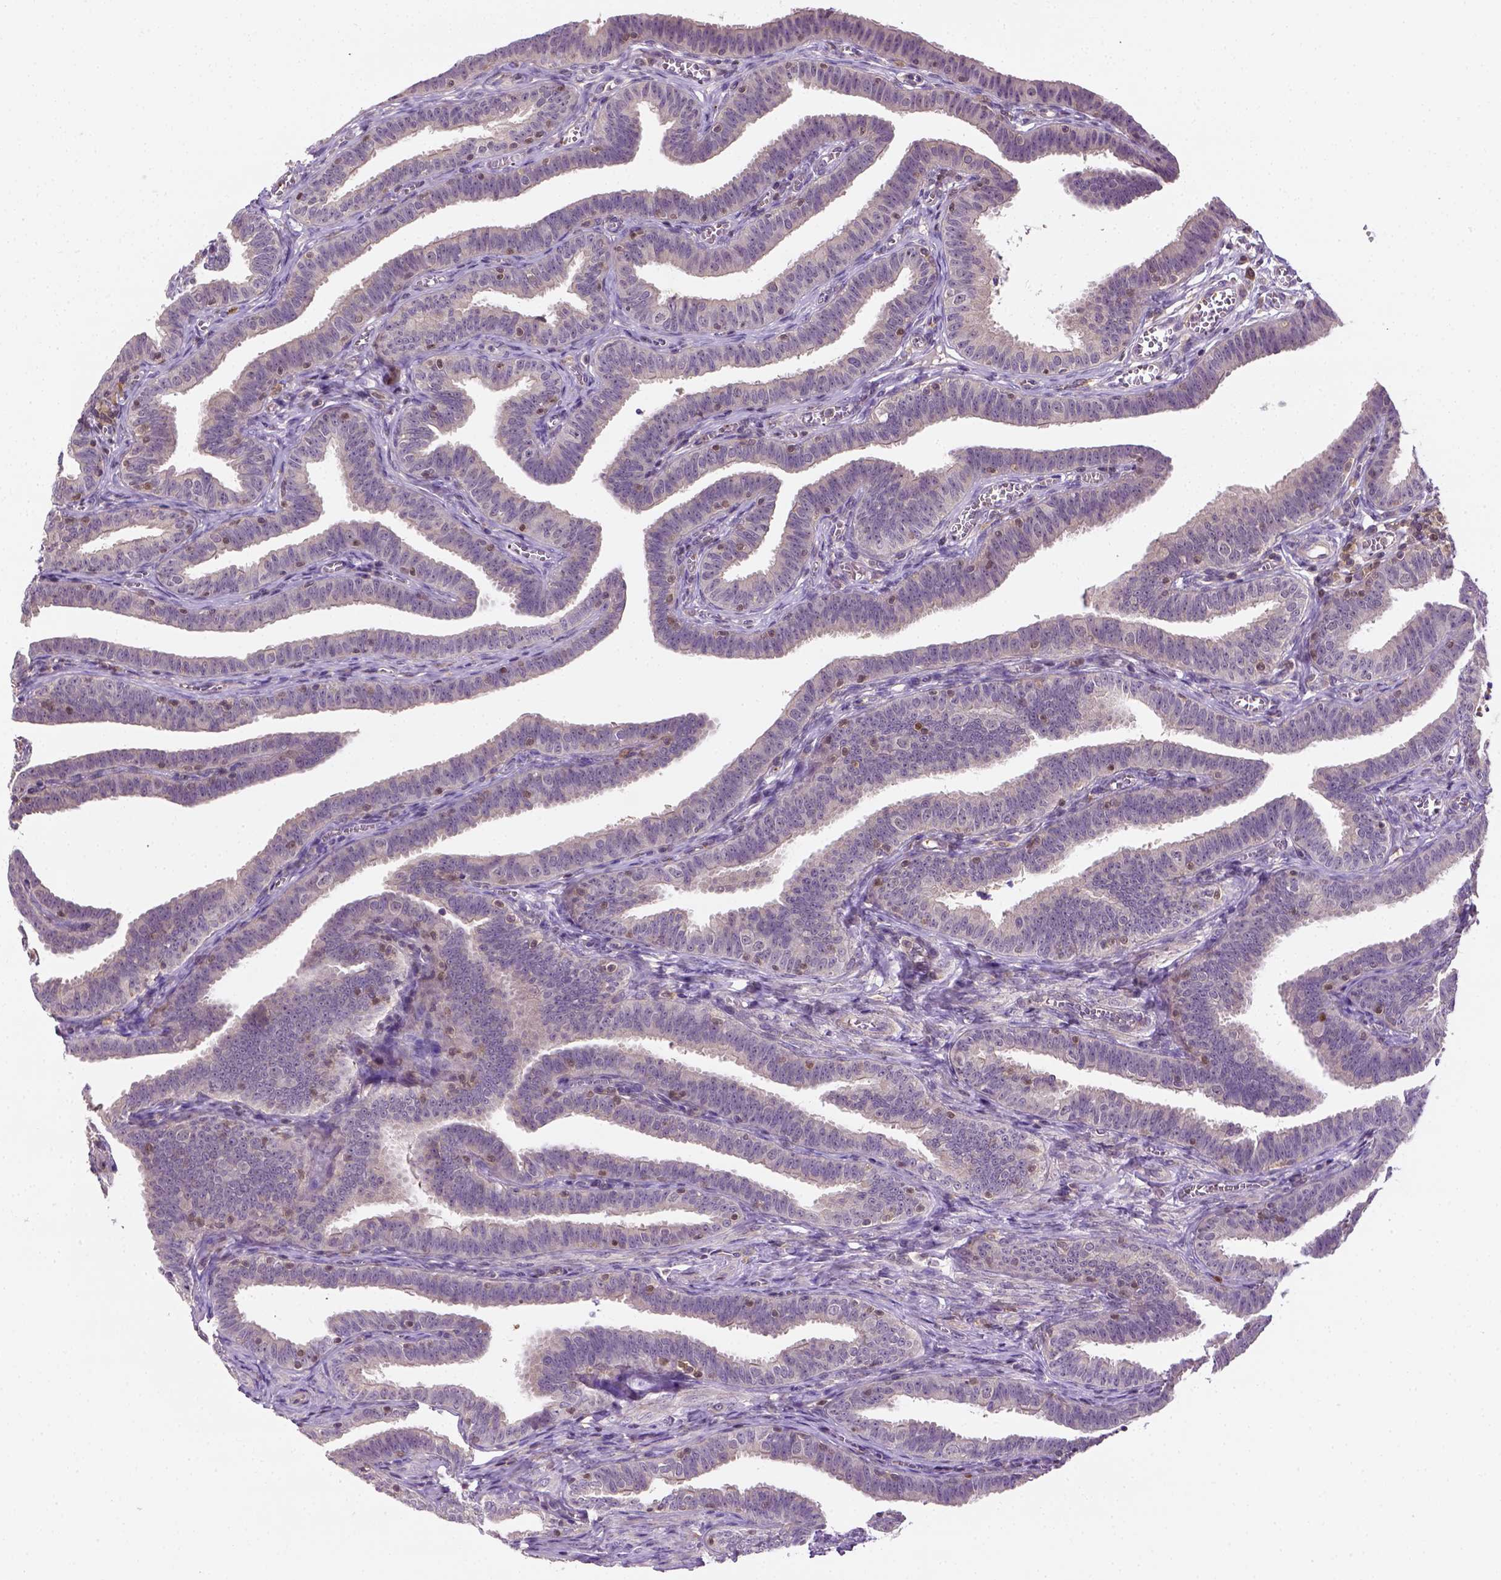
{"staining": {"intensity": "weak", "quantity": "<25%", "location": "cytoplasmic/membranous"}, "tissue": "fallopian tube", "cell_type": "Glandular cells", "image_type": "normal", "snomed": [{"axis": "morphology", "description": "Normal tissue, NOS"}, {"axis": "topography", "description": "Fallopian tube"}], "caption": "Immunohistochemistry (IHC) histopathology image of unremarkable fallopian tube stained for a protein (brown), which displays no staining in glandular cells.", "gene": "MATK", "patient": {"sex": "female", "age": 25}}